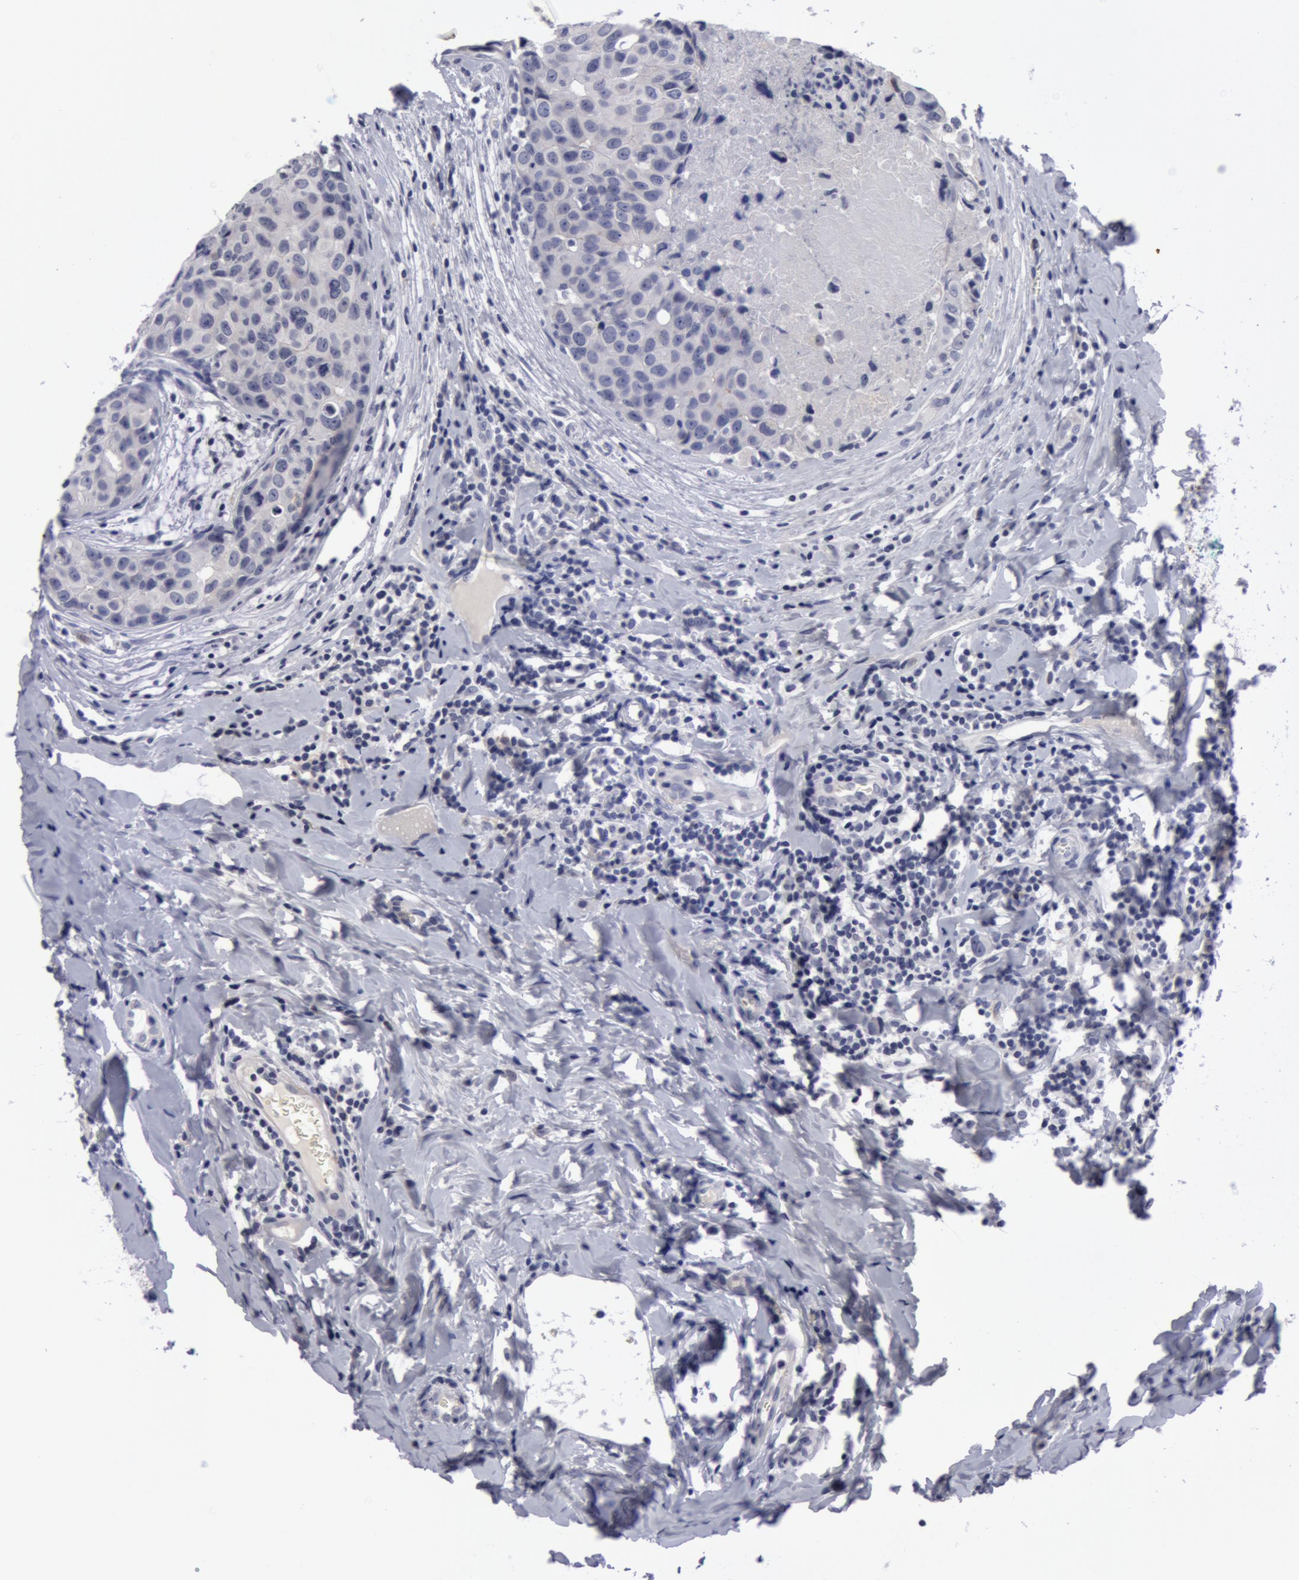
{"staining": {"intensity": "negative", "quantity": "none", "location": "none"}, "tissue": "breast cancer", "cell_type": "Tumor cells", "image_type": "cancer", "snomed": [{"axis": "morphology", "description": "Duct carcinoma"}, {"axis": "topography", "description": "Breast"}], "caption": "Breast cancer stained for a protein using immunohistochemistry demonstrates no expression tumor cells.", "gene": "NLGN4X", "patient": {"sex": "female", "age": 24}}